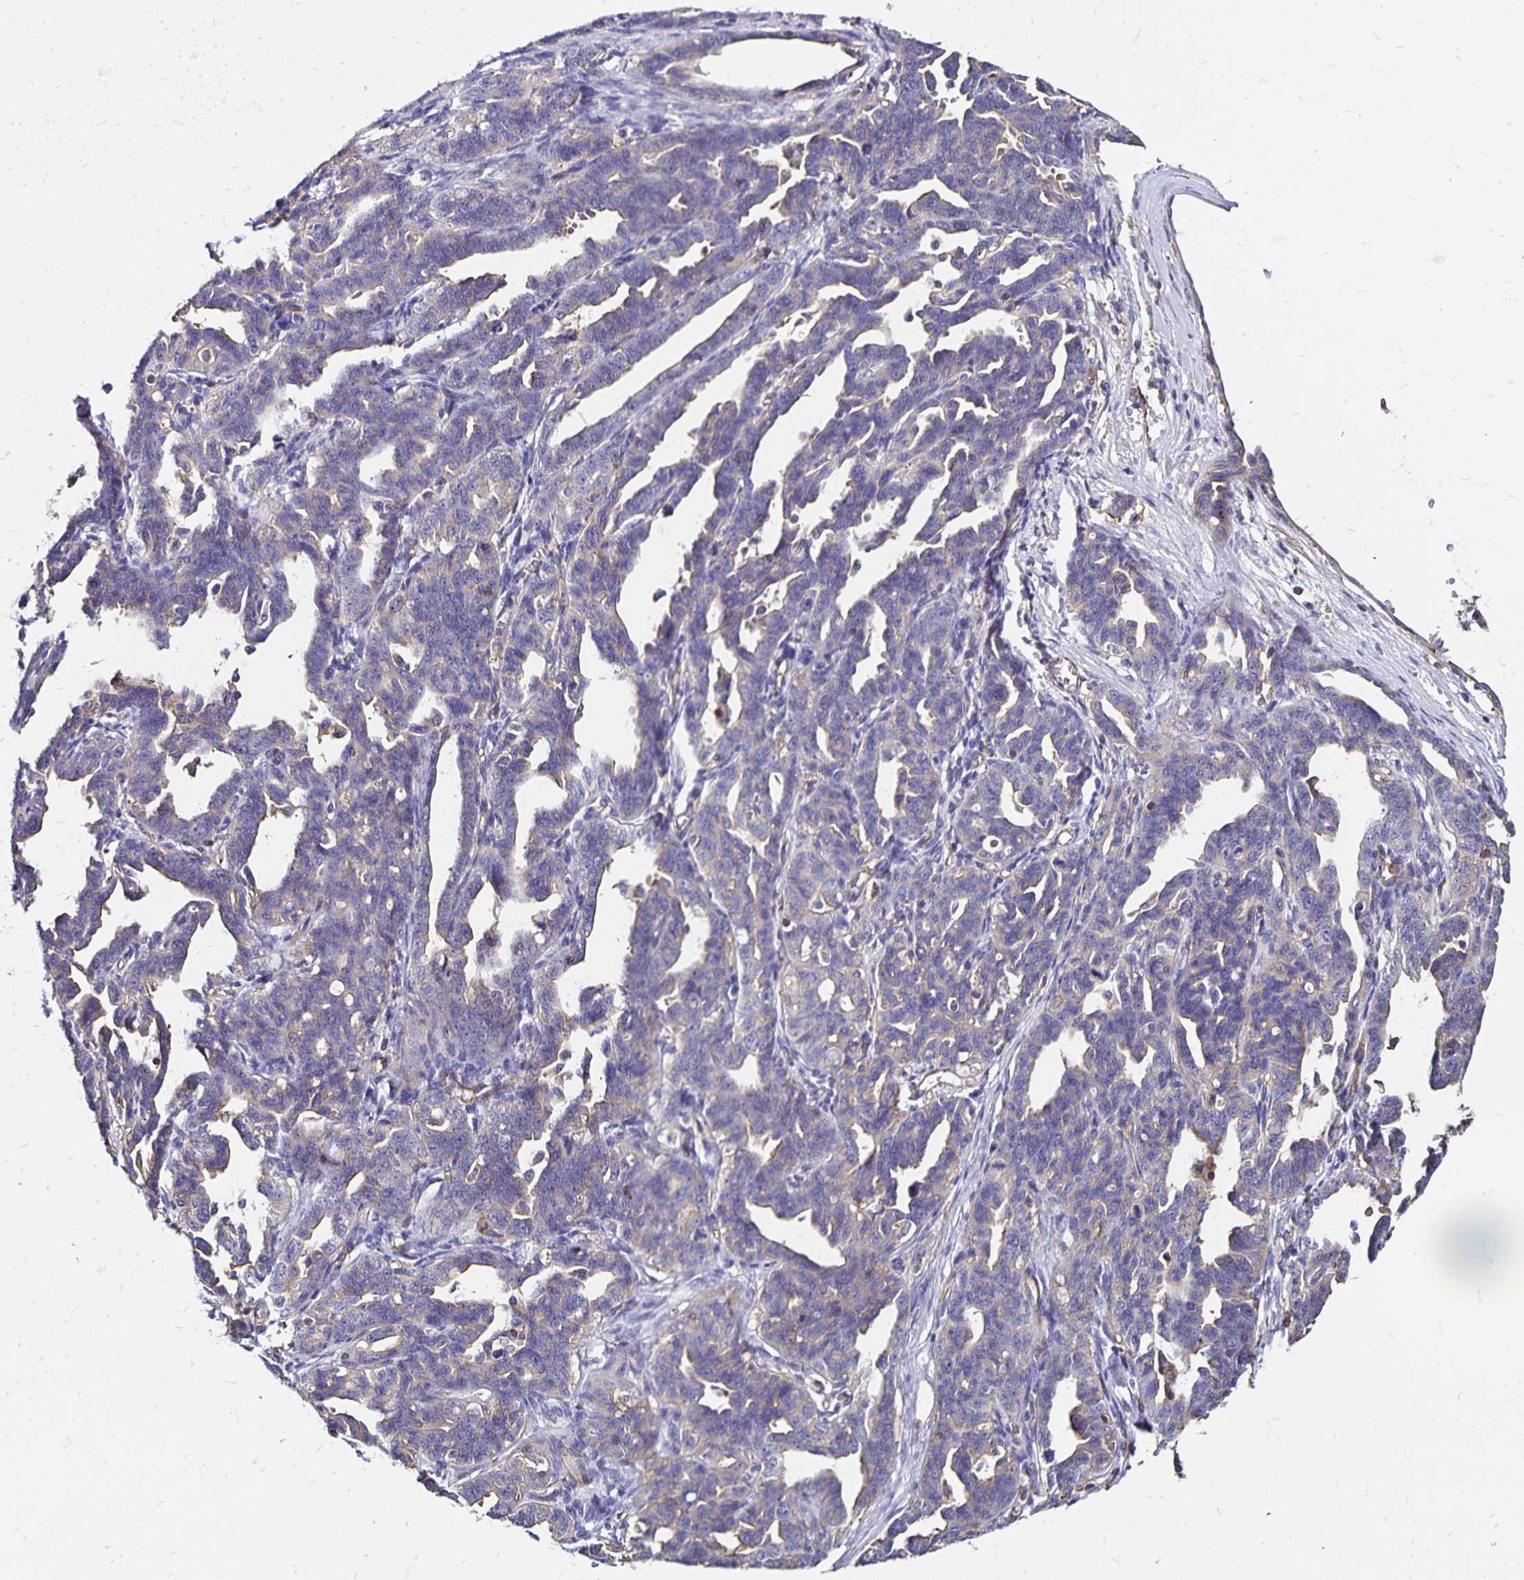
{"staining": {"intensity": "negative", "quantity": "none", "location": "none"}, "tissue": "ovarian cancer", "cell_type": "Tumor cells", "image_type": "cancer", "snomed": [{"axis": "morphology", "description": "Cystadenocarcinoma, serous, NOS"}, {"axis": "topography", "description": "Ovary"}], "caption": "The IHC image has no significant positivity in tumor cells of serous cystadenocarcinoma (ovarian) tissue.", "gene": "RPRML", "patient": {"sex": "female", "age": 69}}